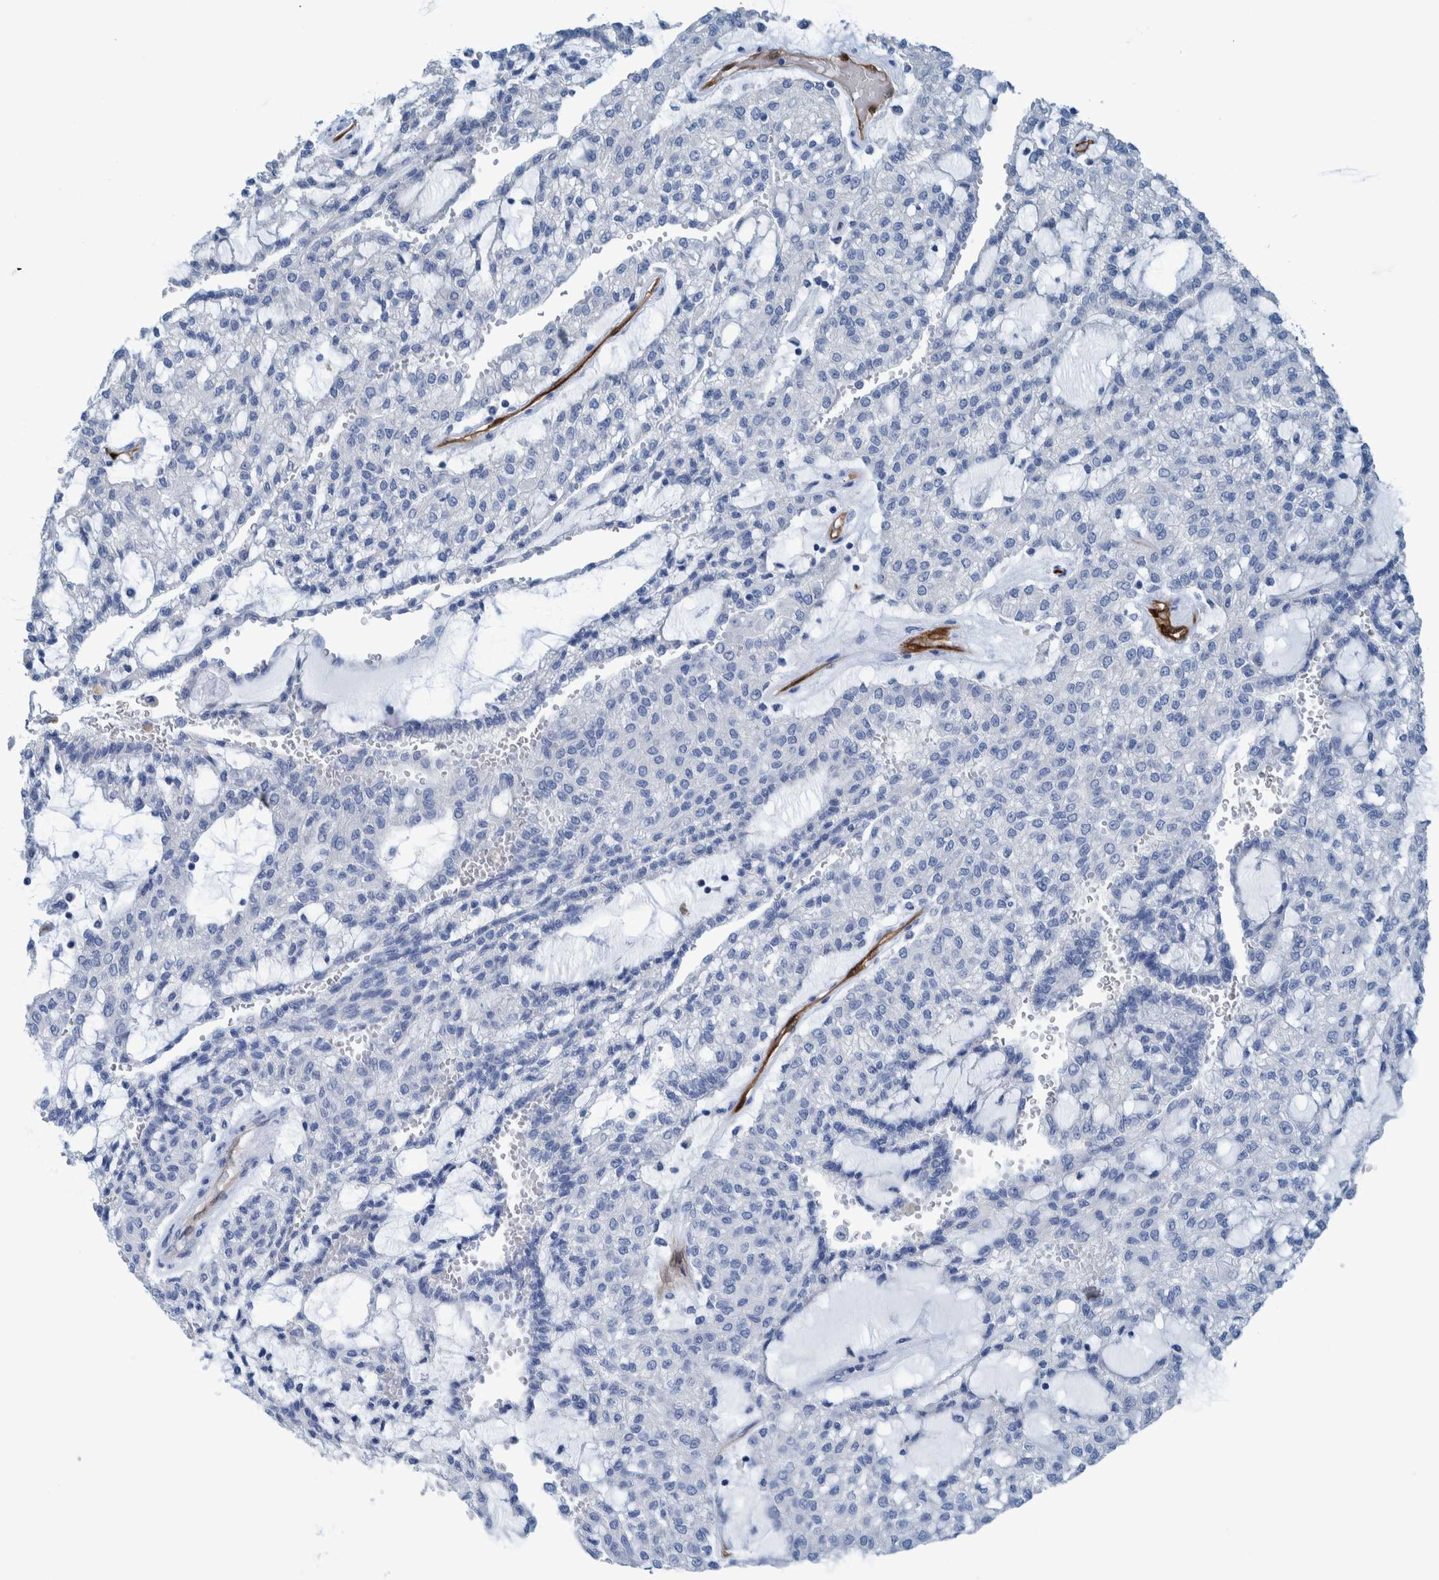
{"staining": {"intensity": "negative", "quantity": "none", "location": "none"}, "tissue": "renal cancer", "cell_type": "Tumor cells", "image_type": "cancer", "snomed": [{"axis": "morphology", "description": "Adenocarcinoma, NOS"}, {"axis": "topography", "description": "Kidney"}], "caption": "High power microscopy micrograph of an IHC photomicrograph of adenocarcinoma (renal), revealing no significant positivity in tumor cells.", "gene": "IDO1", "patient": {"sex": "male", "age": 63}}